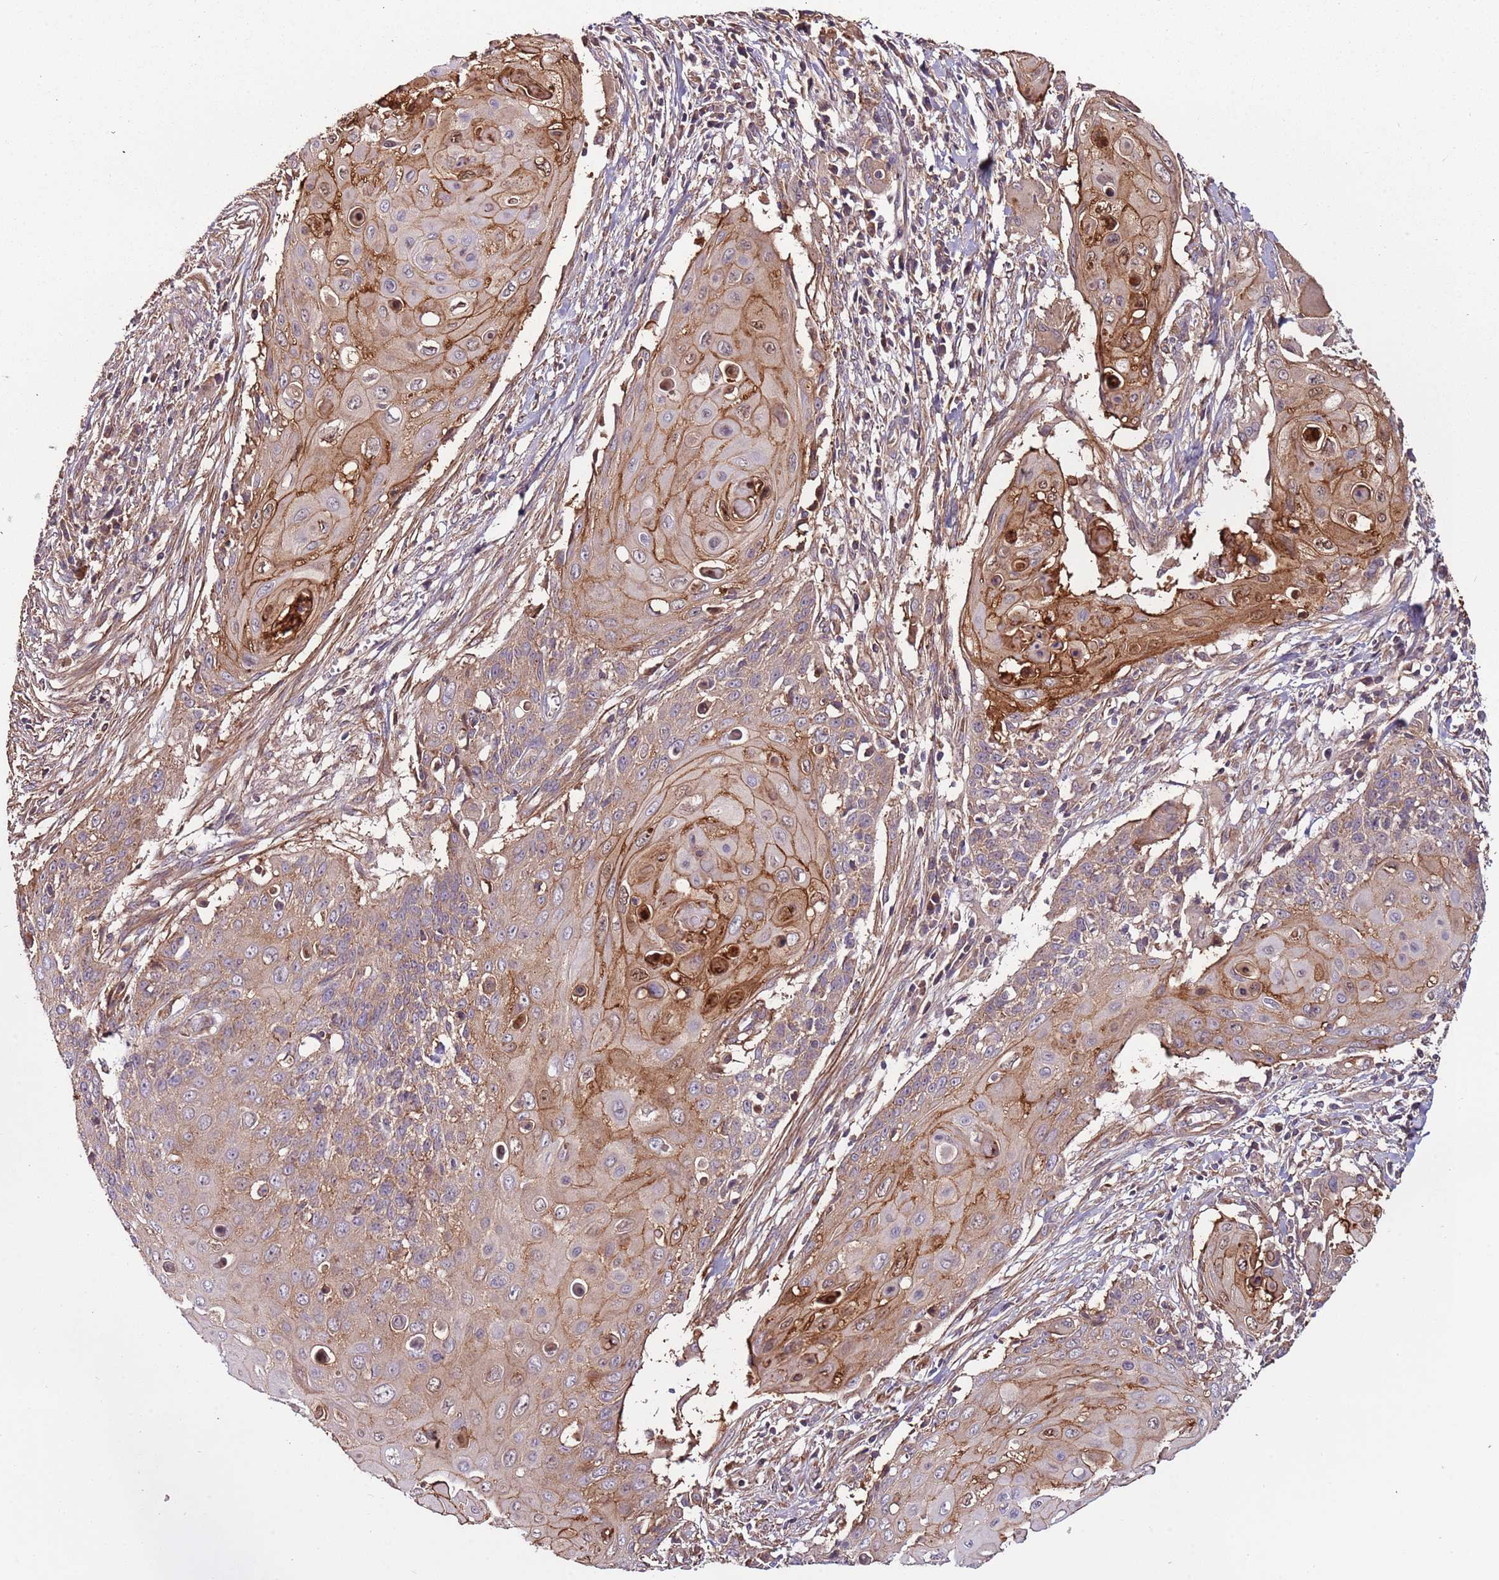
{"staining": {"intensity": "moderate", "quantity": "25%-75%", "location": "cytoplasmic/membranous,nuclear"}, "tissue": "cervical cancer", "cell_type": "Tumor cells", "image_type": "cancer", "snomed": [{"axis": "morphology", "description": "Squamous cell carcinoma, NOS"}, {"axis": "topography", "description": "Cervix"}], "caption": "Brown immunohistochemical staining in squamous cell carcinoma (cervical) exhibits moderate cytoplasmic/membranous and nuclear expression in about 25%-75% of tumor cells.", "gene": "DENR", "patient": {"sex": "female", "age": 39}}